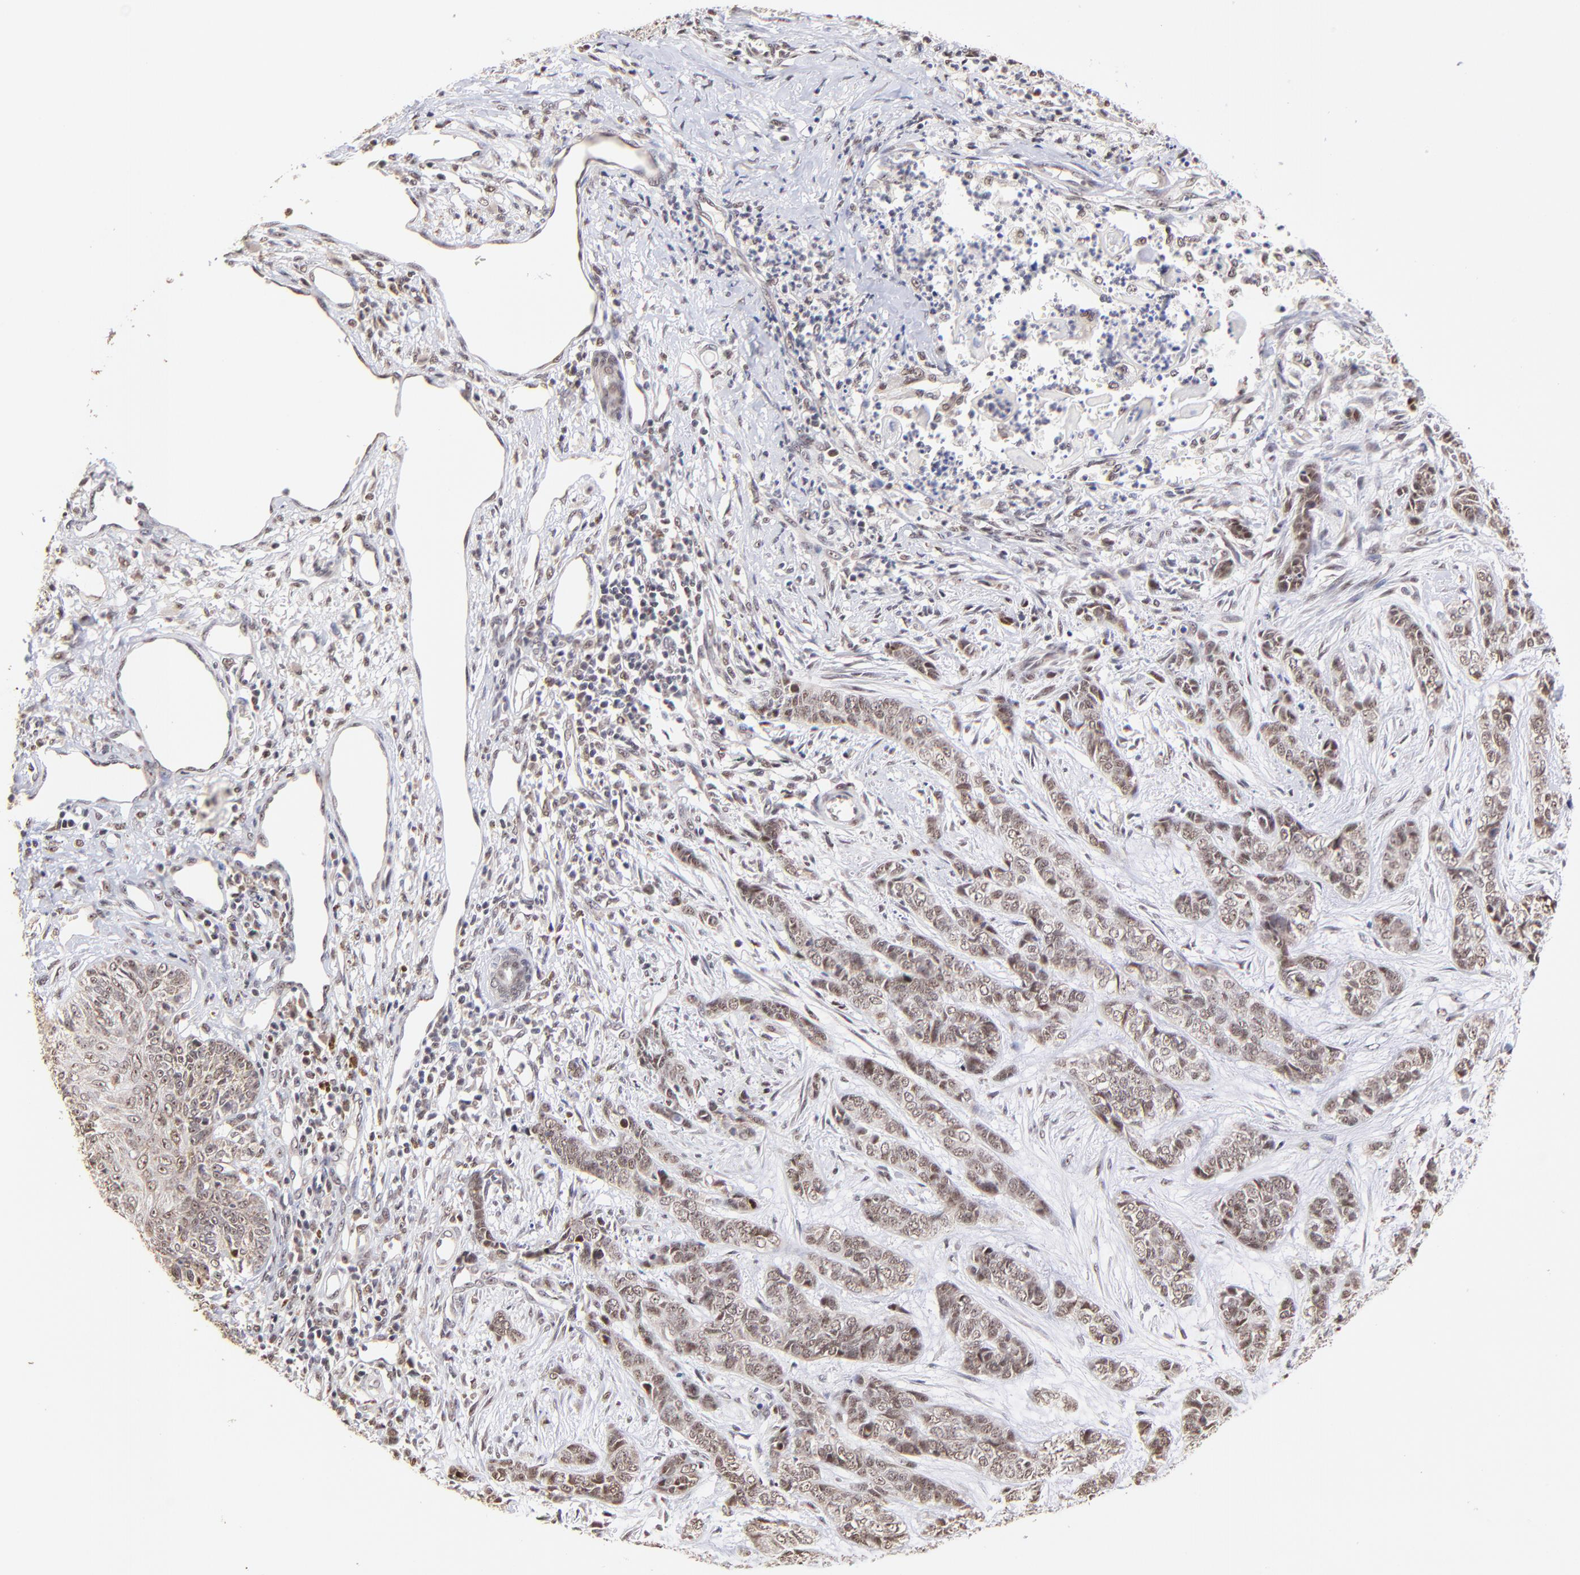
{"staining": {"intensity": "weak", "quantity": ">75%", "location": "nuclear"}, "tissue": "skin cancer", "cell_type": "Tumor cells", "image_type": "cancer", "snomed": [{"axis": "morphology", "description": "Basal cell carcinoma"}, {"axis": "topography", "description": "Skin"}], "caption": "Immunohistochemical staining of skin cancer (basal cell carcinoma) shows weak nuclear protein positivity in approximately >75% of tumor cells.", "gene": "ZNF670", "patient": {"sex": "female", "age": 64}}